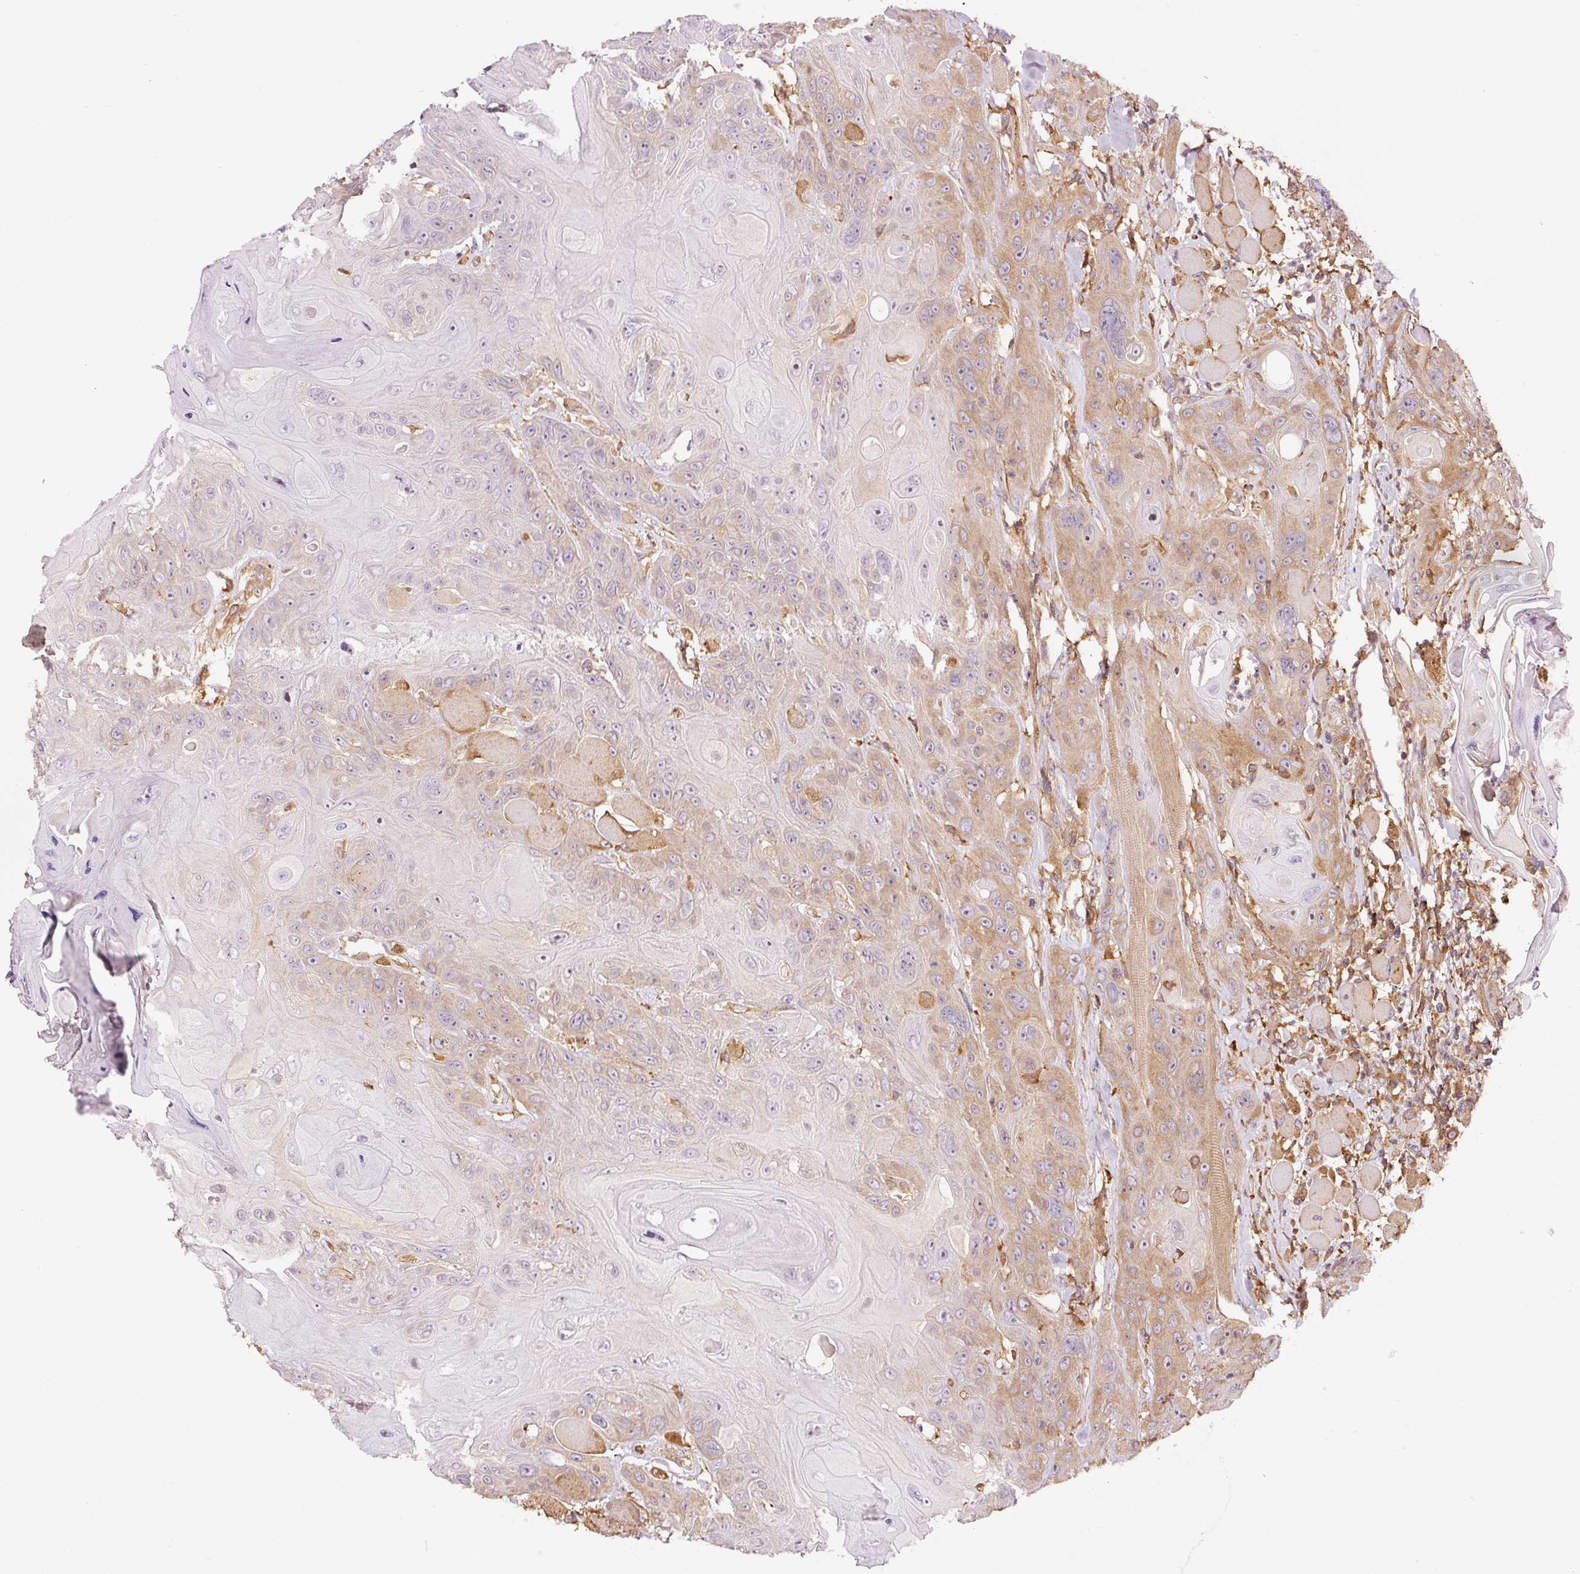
{"staining": {"intensity": "moderate", "quantity": "25%-75%", "location": "cytoplasmic/membranous"}, "tissue": "head and neck cancer", "cell_type": "Tumor cells", "image_type": "cancer", "snomed": [{"axis": "morphology", "description": "Squamous cell carcinoma, NOS"}, {"axis": "topography", "description": "Head-Neck"}], "caption": "DAB immunohistochemical staining of head and neck cancer (squamous cell carcinoma) shows moderate cytoplasmic/membranous protein staining in approximately 25%-75% of tumor cells. (DAB = brown stain, brightfield microscopy at high magnification).", "gene": "METAP1", "patient": {"sex": "female", "age": 59}}